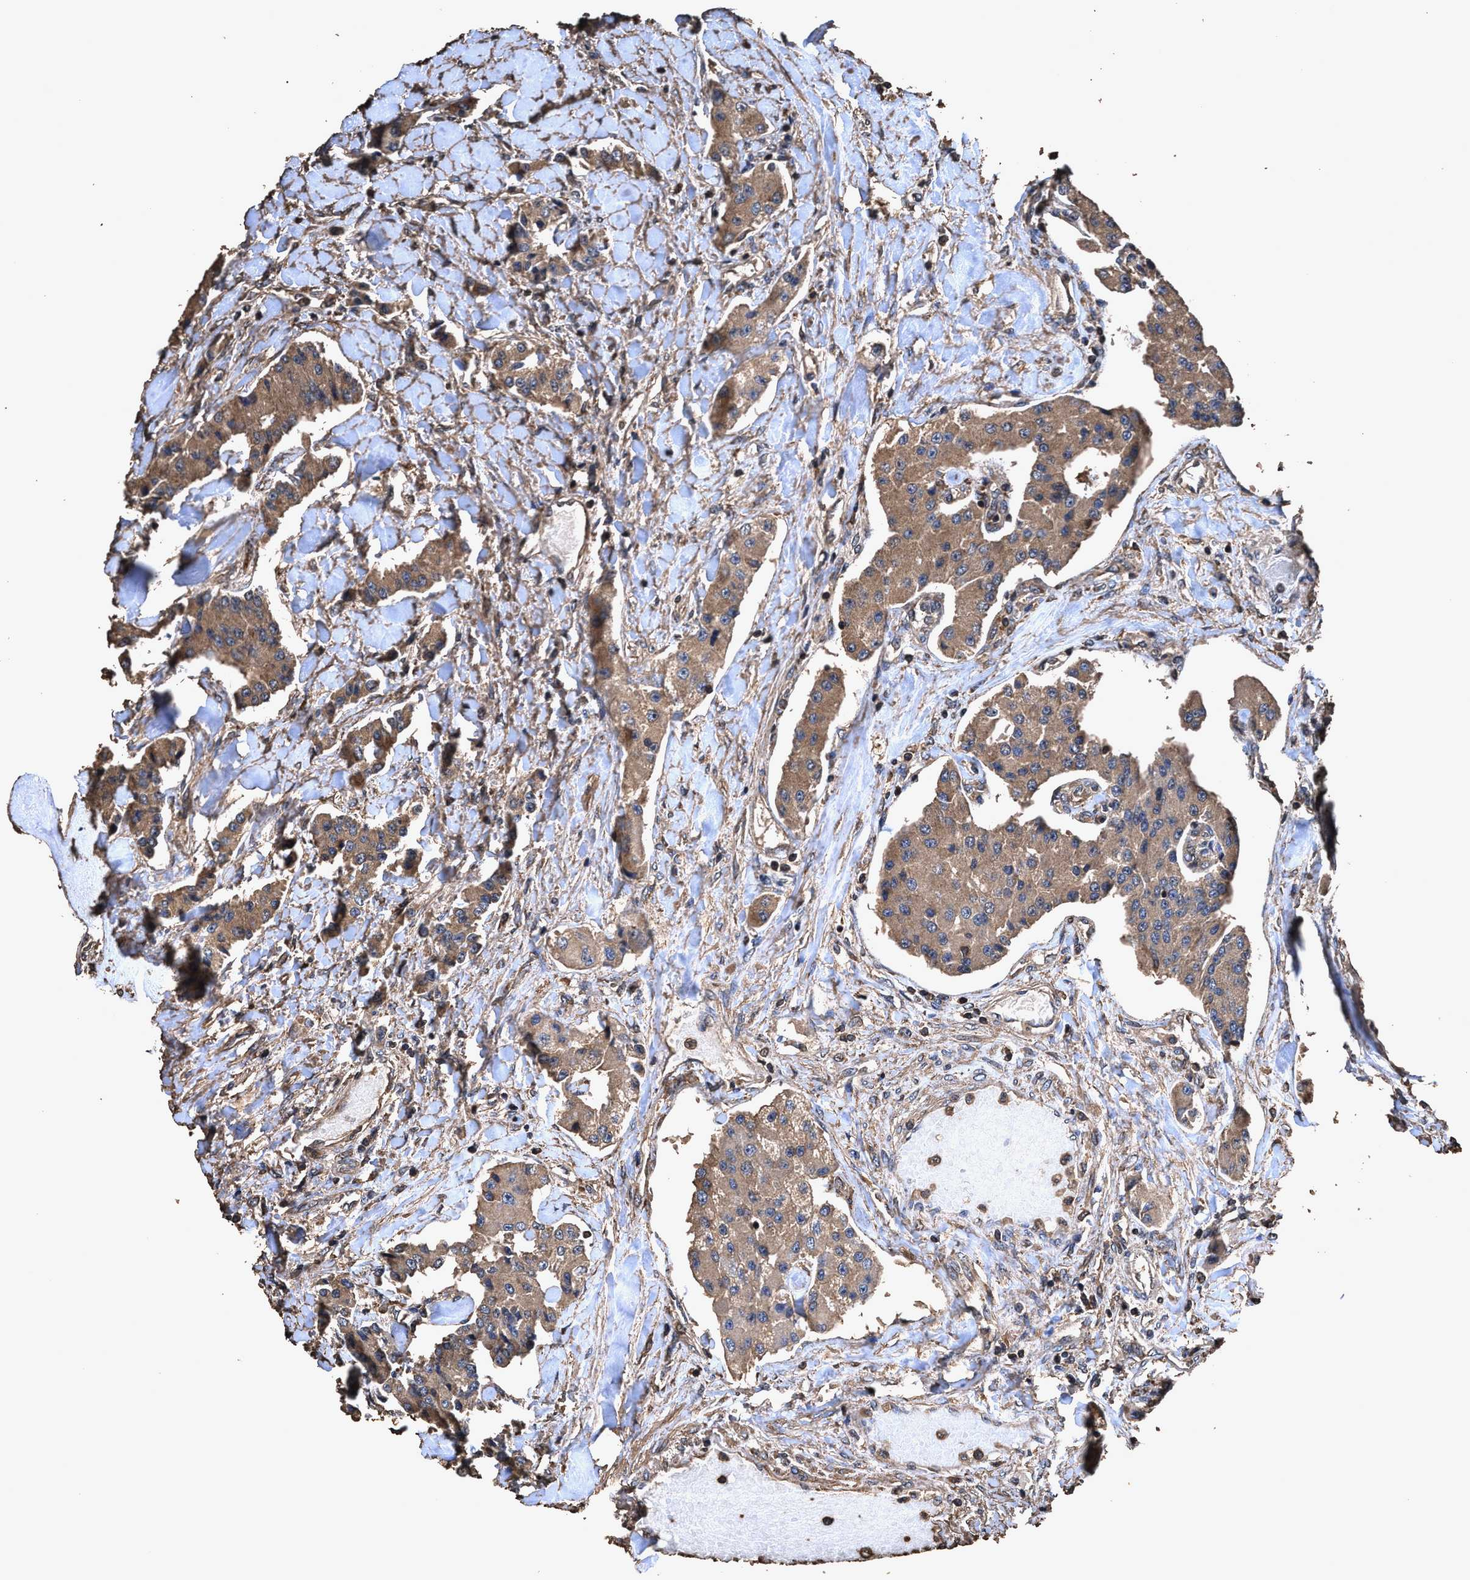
{"staining": {"intensity": "moderate", "quantity": ">75%", "location": "cytoplasmic/membranous"}, "tissue": "carcinoid", "cell_type": "Tumor cells", "image_type": "cancer", "snomed": [{"axis": "morphology", "description": "Carcinoid, malignant, NOS"}, {"axis": "topography", "description": "Pancreas"}], "caption": "Tumor cells show medium levels of moderate cytoplasmic/membranous positivity in approximately >75% of cells in carcinoid (malignant).", "gene": "ZMYND19", "patient": {"sex": "male", "age": 41}}